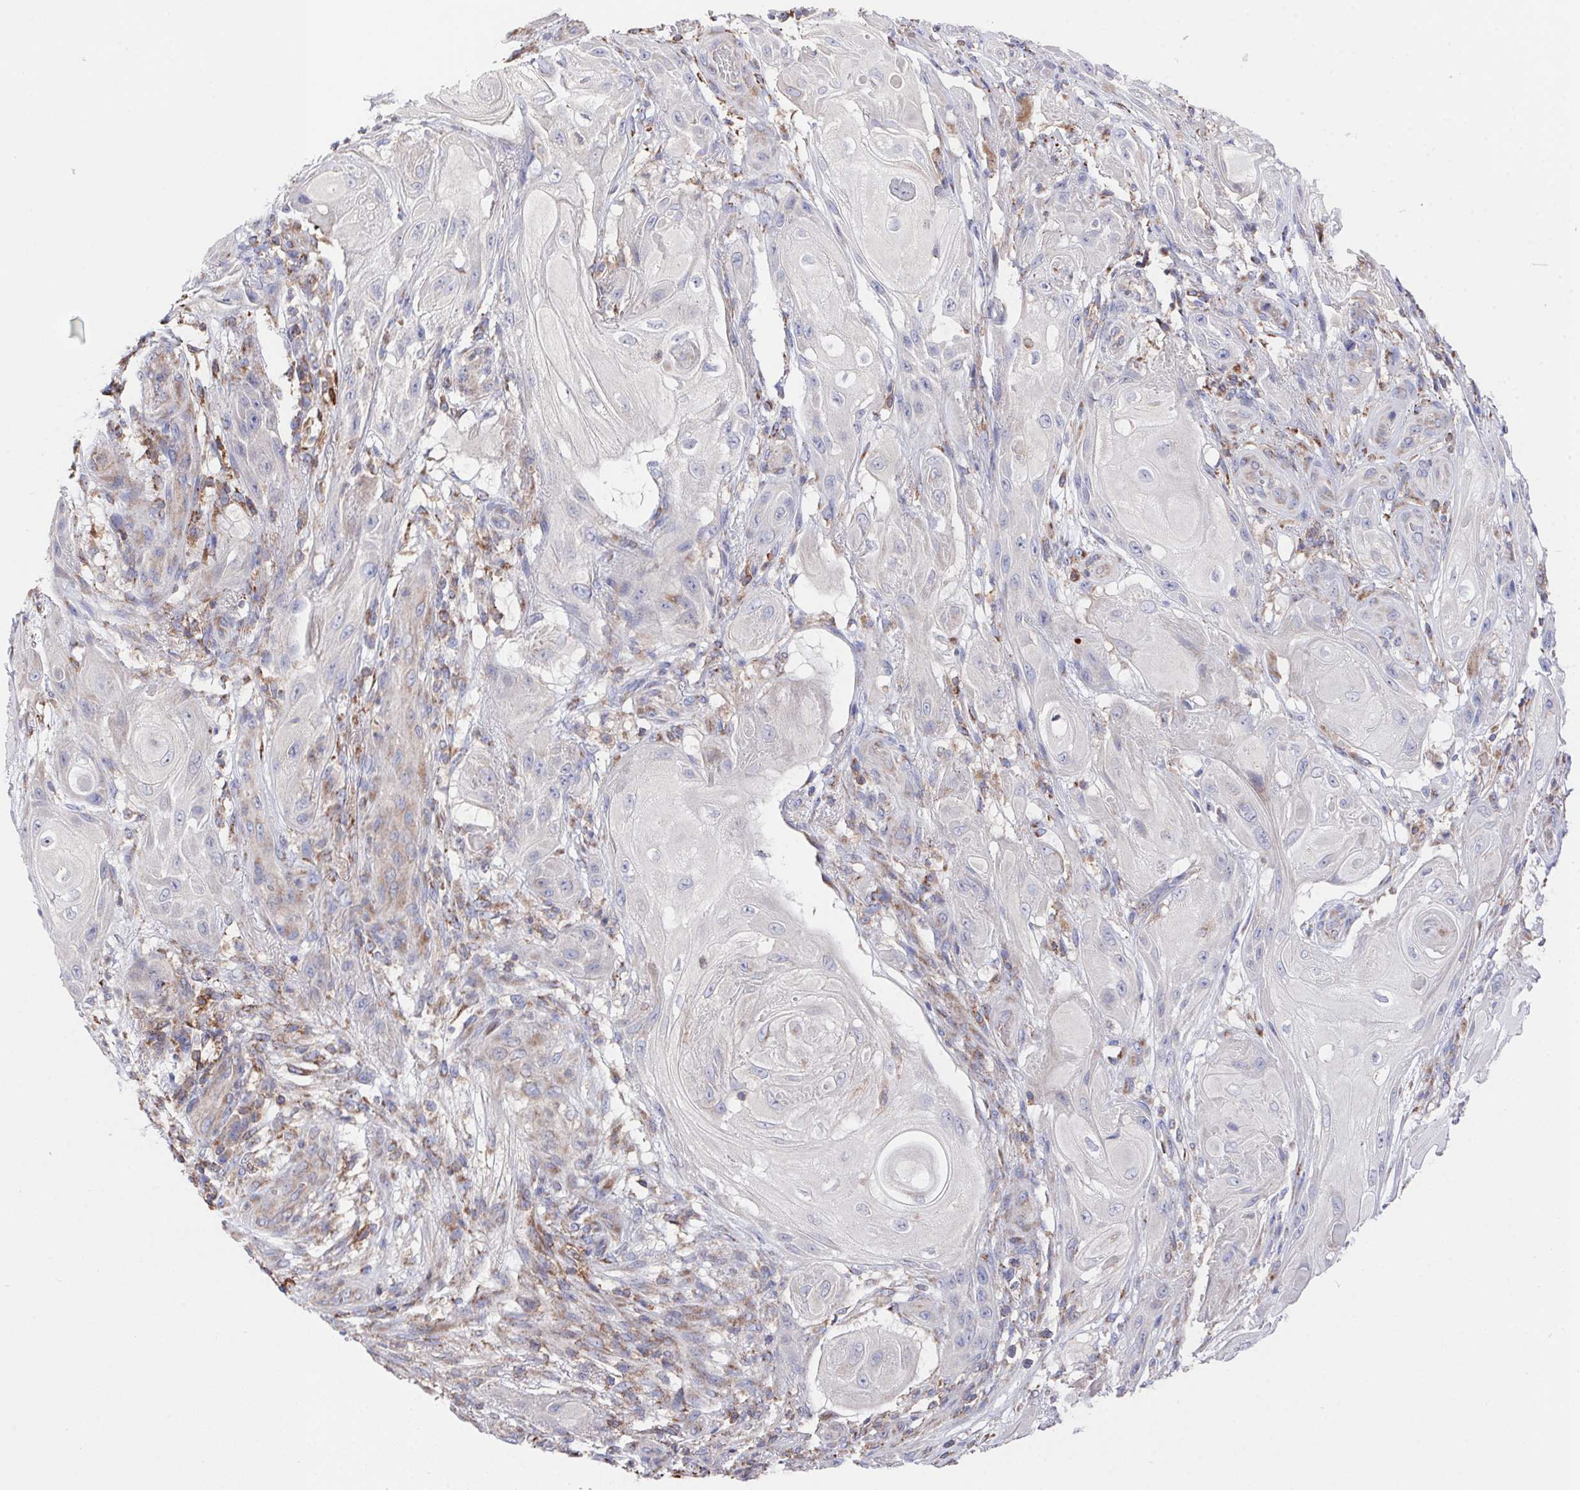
{"staining": {"intensity": "negative", "quantity": "none", "location": "none"}, "tissue": "skin cancer", "cell_type": "Tumor cells", "image_type": "cancer", "snomed": [{"axis": "morphology", "description": "Squamous cell carcinoma, NOS"}, {"axis": "topography", "description": "Skin"}], "caption": "An immunohistochemistry image of skin squamous cell carcinoma is shown. There is no staining in tumor cells of skin squamous cell carcinoma. The staining was performed using DAB (3,3'-diaminobenzidine) to visualize the protein expression in brown, while the nuclei were stained in blue with hematoxylin (Magnification: 20x).", "gene": "FAM241A", "patient": {"sex": "male", "age": 62}}